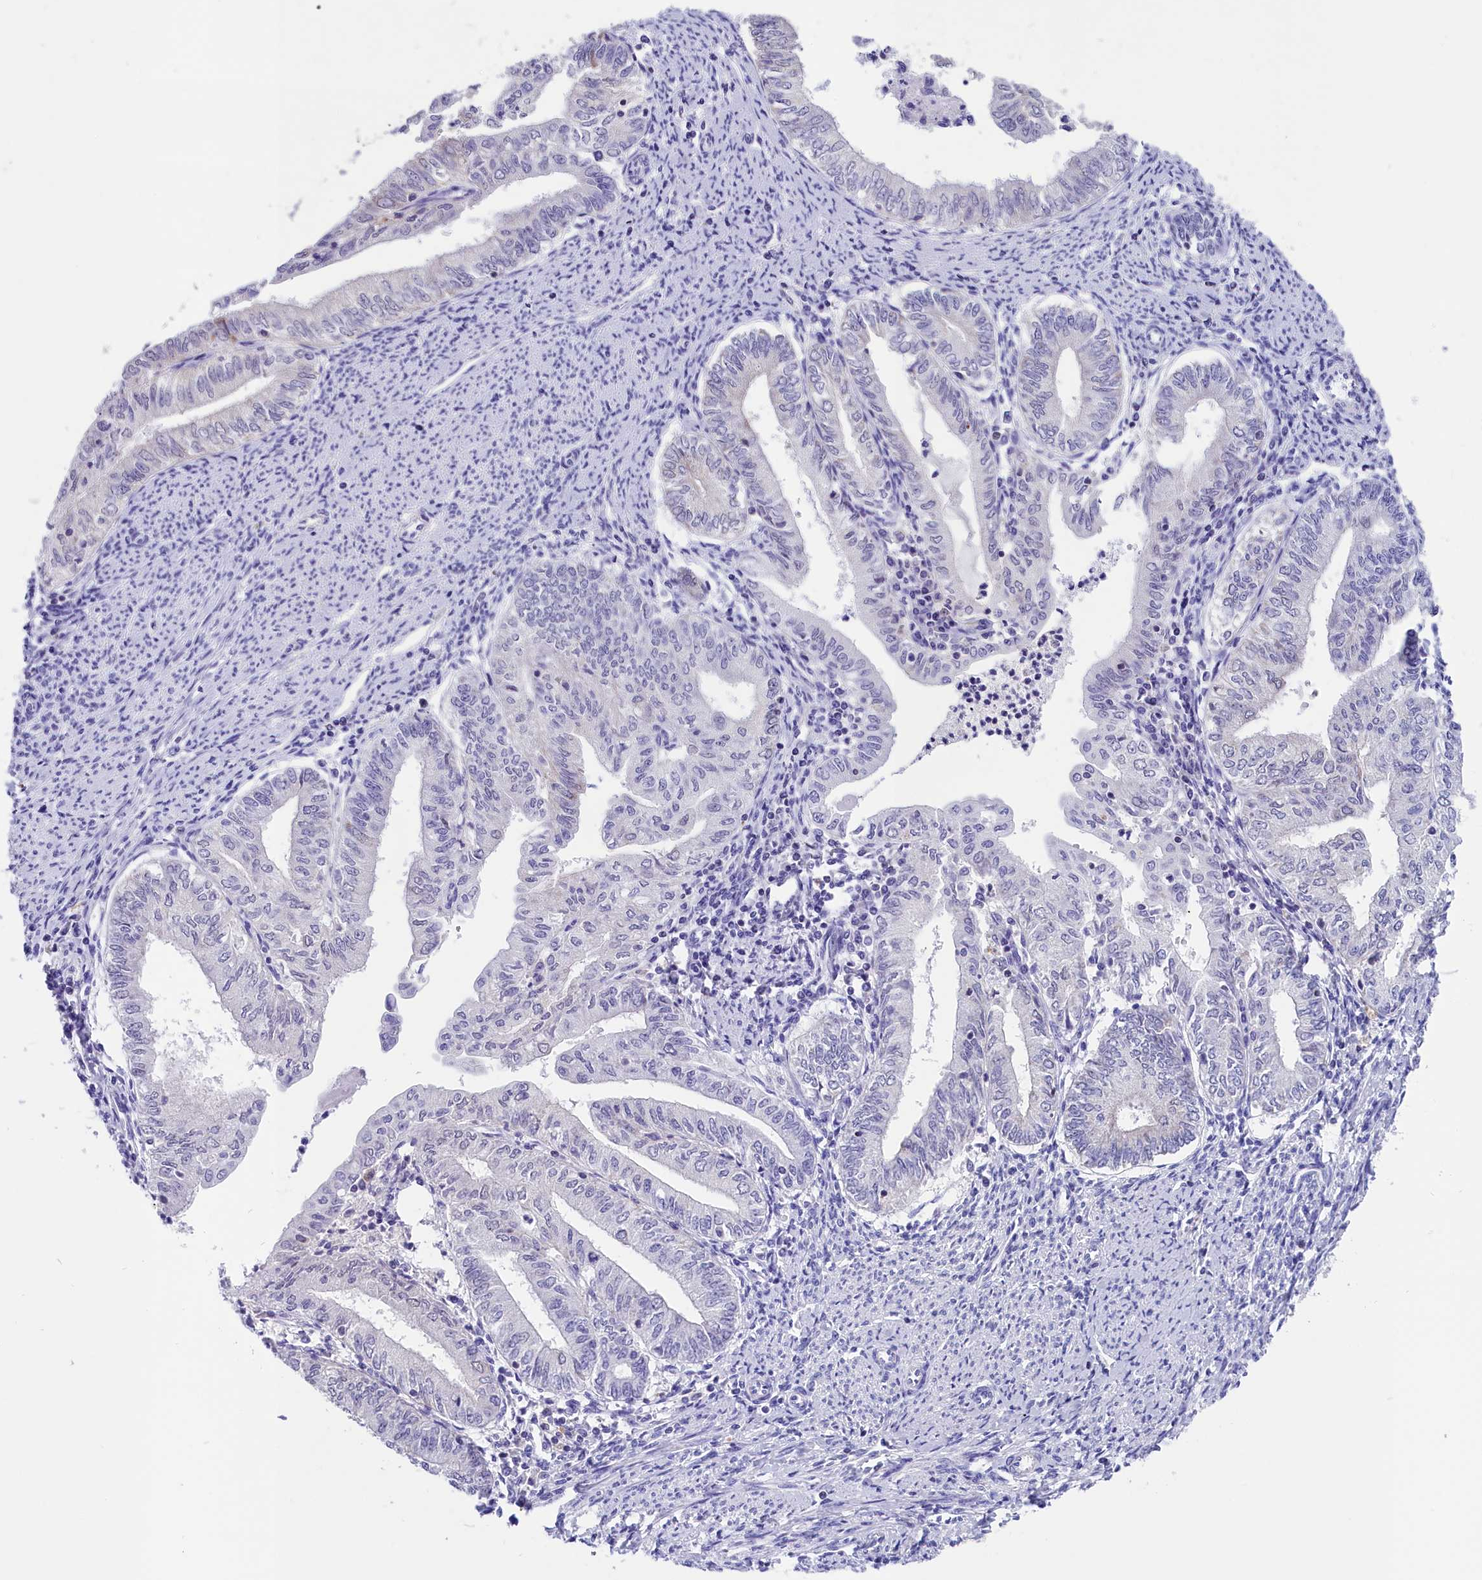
{"staining": {"intensity": "negative", "quantity": "none", "location": "none"}, "tissue": "endometrial cancer", "cell_type": "Tumor cells", "image_type": "cancer", "snomed": [{"axis": "morphology", "description": "Adenocarcinoma, NOS"}, {"axis": "topography", "description": "Endometrium"}], "caption": "DAB immunohistochemical staining of human endometrial cancer (adenocarcinoma) shows no significant staining in tumor cells. The staining is performed using DAB brown chromogen with nuclei counter-stained in using hematoxylin.", "gene": "ABAT", "patient": {"sex": "female", "age": 66}}